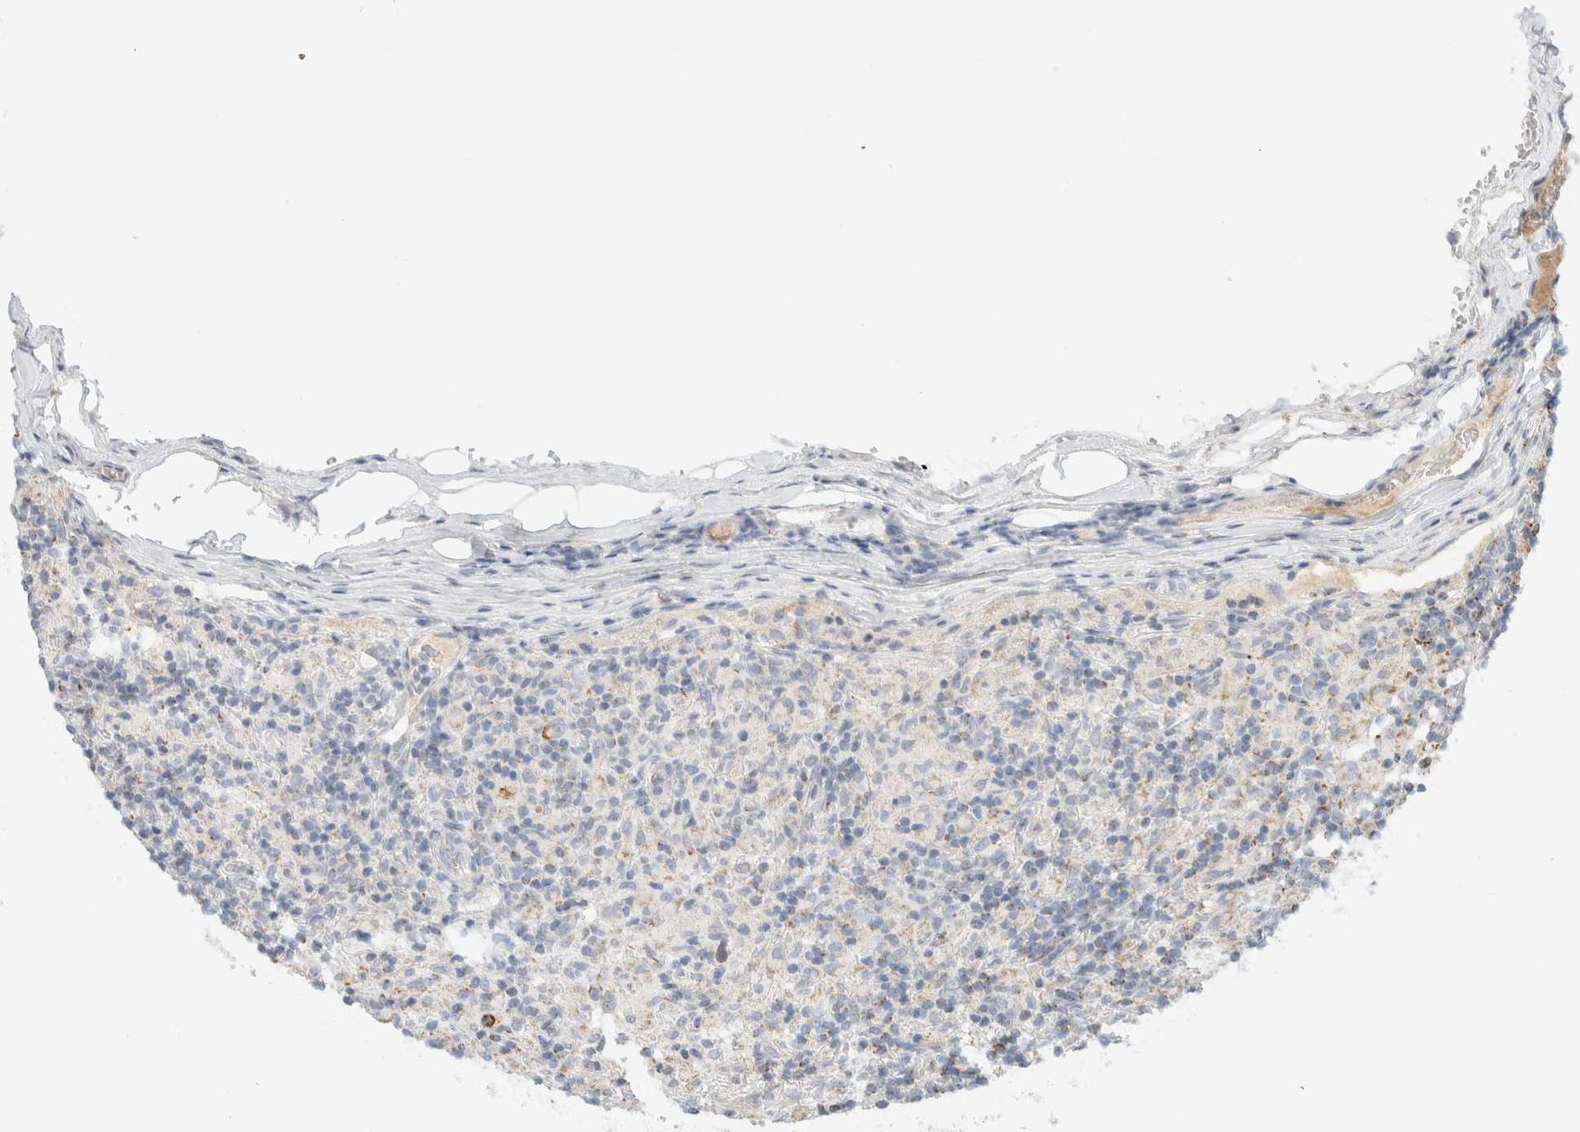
{"staining": {"intensity": "moderate", "quantity": "25%-75%", "location": "cytoplasmic/membranous"}, "tissue": "lymphoma", "cell_type": "Tumor cells", "image_type": "cancer", "snomed": [{"axis": "morphology", "description": "Hodgkin's disease, NOS"}, {"axis": "topography", "description": "Lymph node"}], "caption": "Immunohistochemical staining of human Hodgkin's disease exhibits medium levels of moderate cytoplasmic/membranous staining in about 25%-75% of tumor cells. The protein of interest is shown in brown color, while the nuclei are stained blue.", "gene": "HDHD3", "patient": {"sex": "male", "age": 70}}